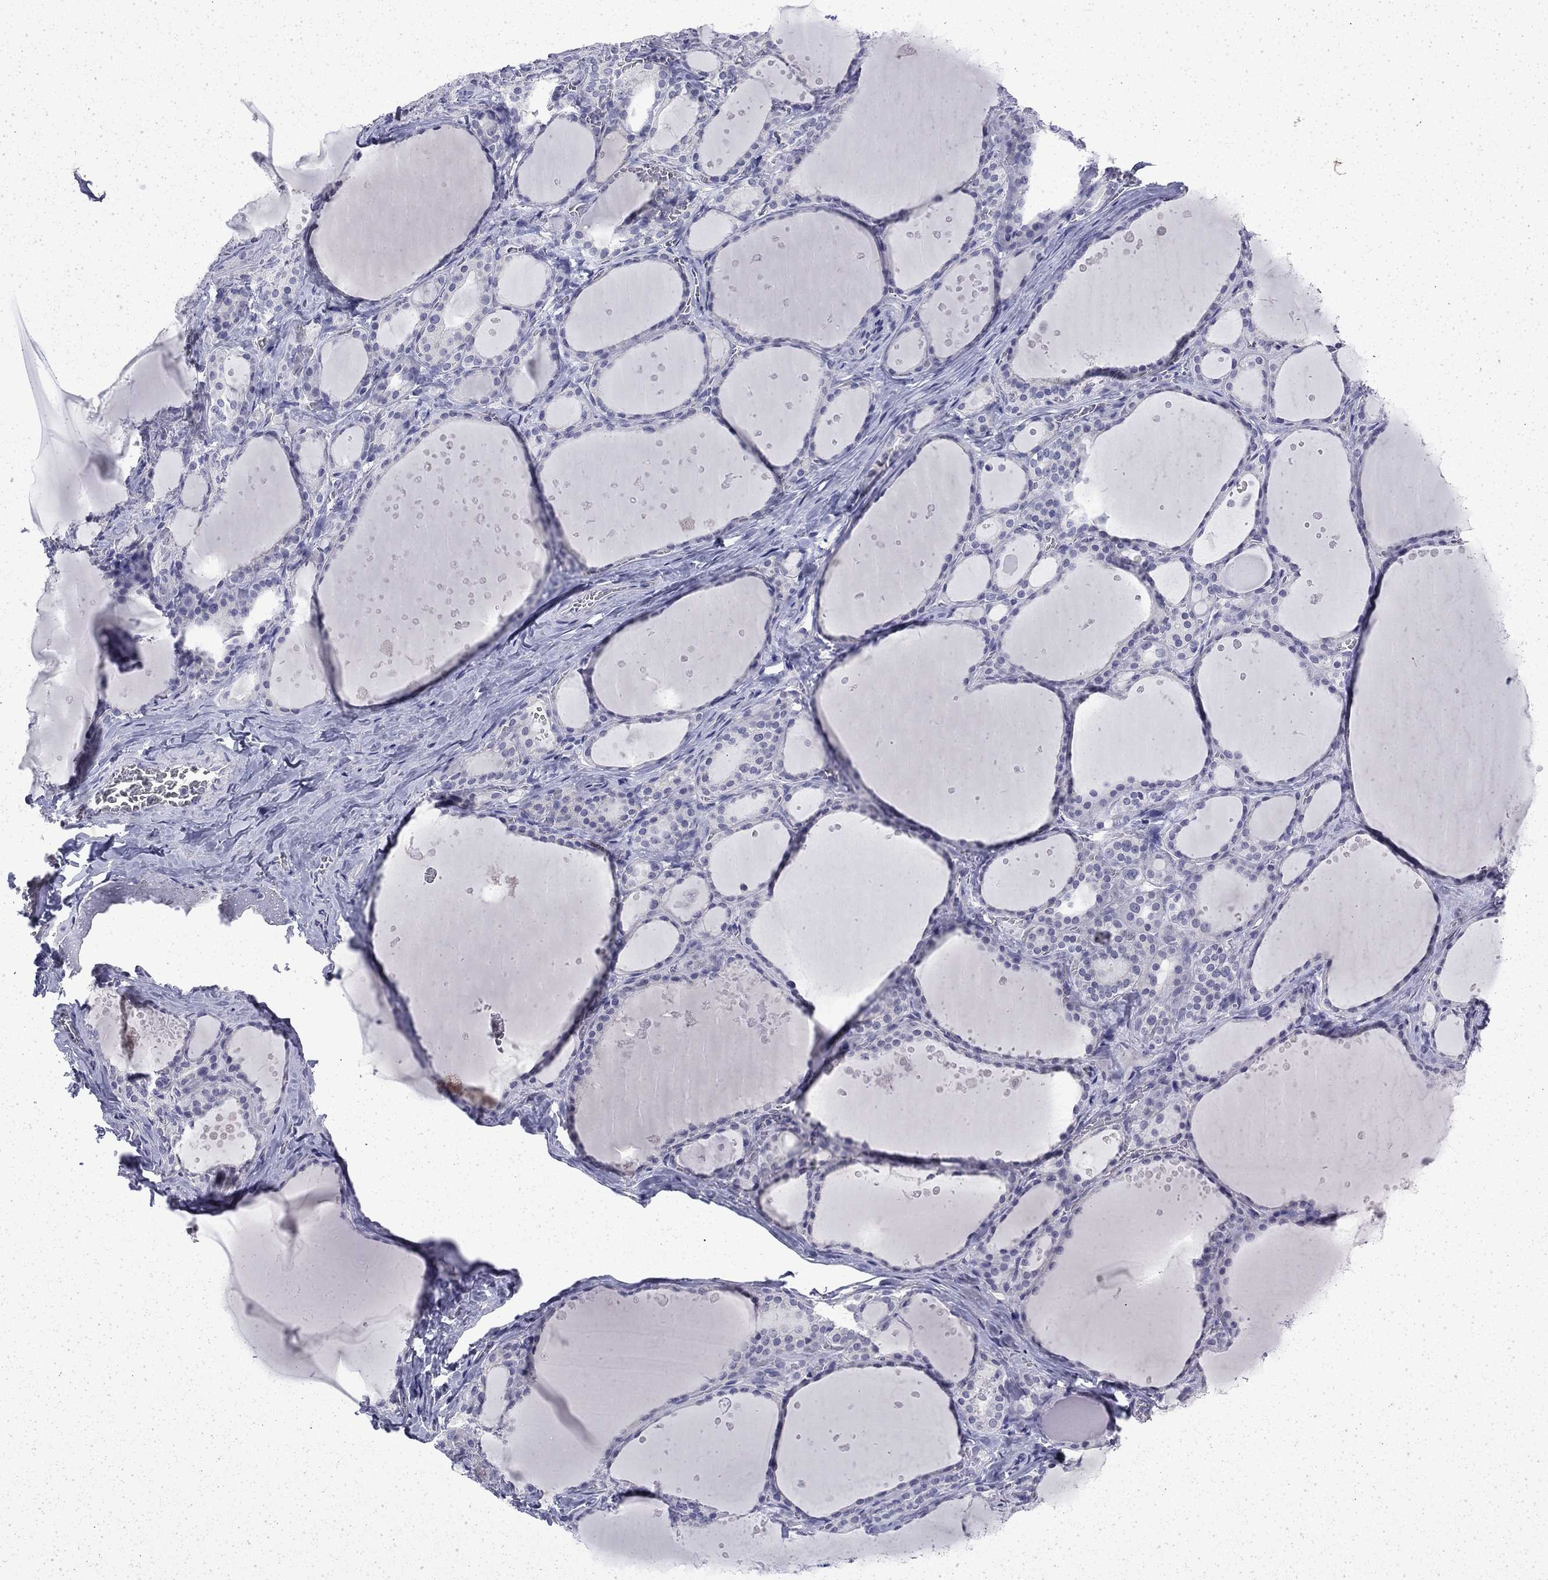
{"staining": {"intensity": "negative", "quantity": "none", "location": "none"}, "tissue": "thyroid gland", "cell_type": "Glandular cells", "image_type": "normal", "snomed": [{"axis": "morphology", "description": "Normal tissue, NOS"}, {"axis": "topography", "description": "Thyroid gland"}], "caption": "This is an immunohistochemistry micrograph of unremarkable thyroid gland. There is no positivity in glandular cells.", "gene": "ENPP6", "patient": {"sex": "male", "age": 63}}